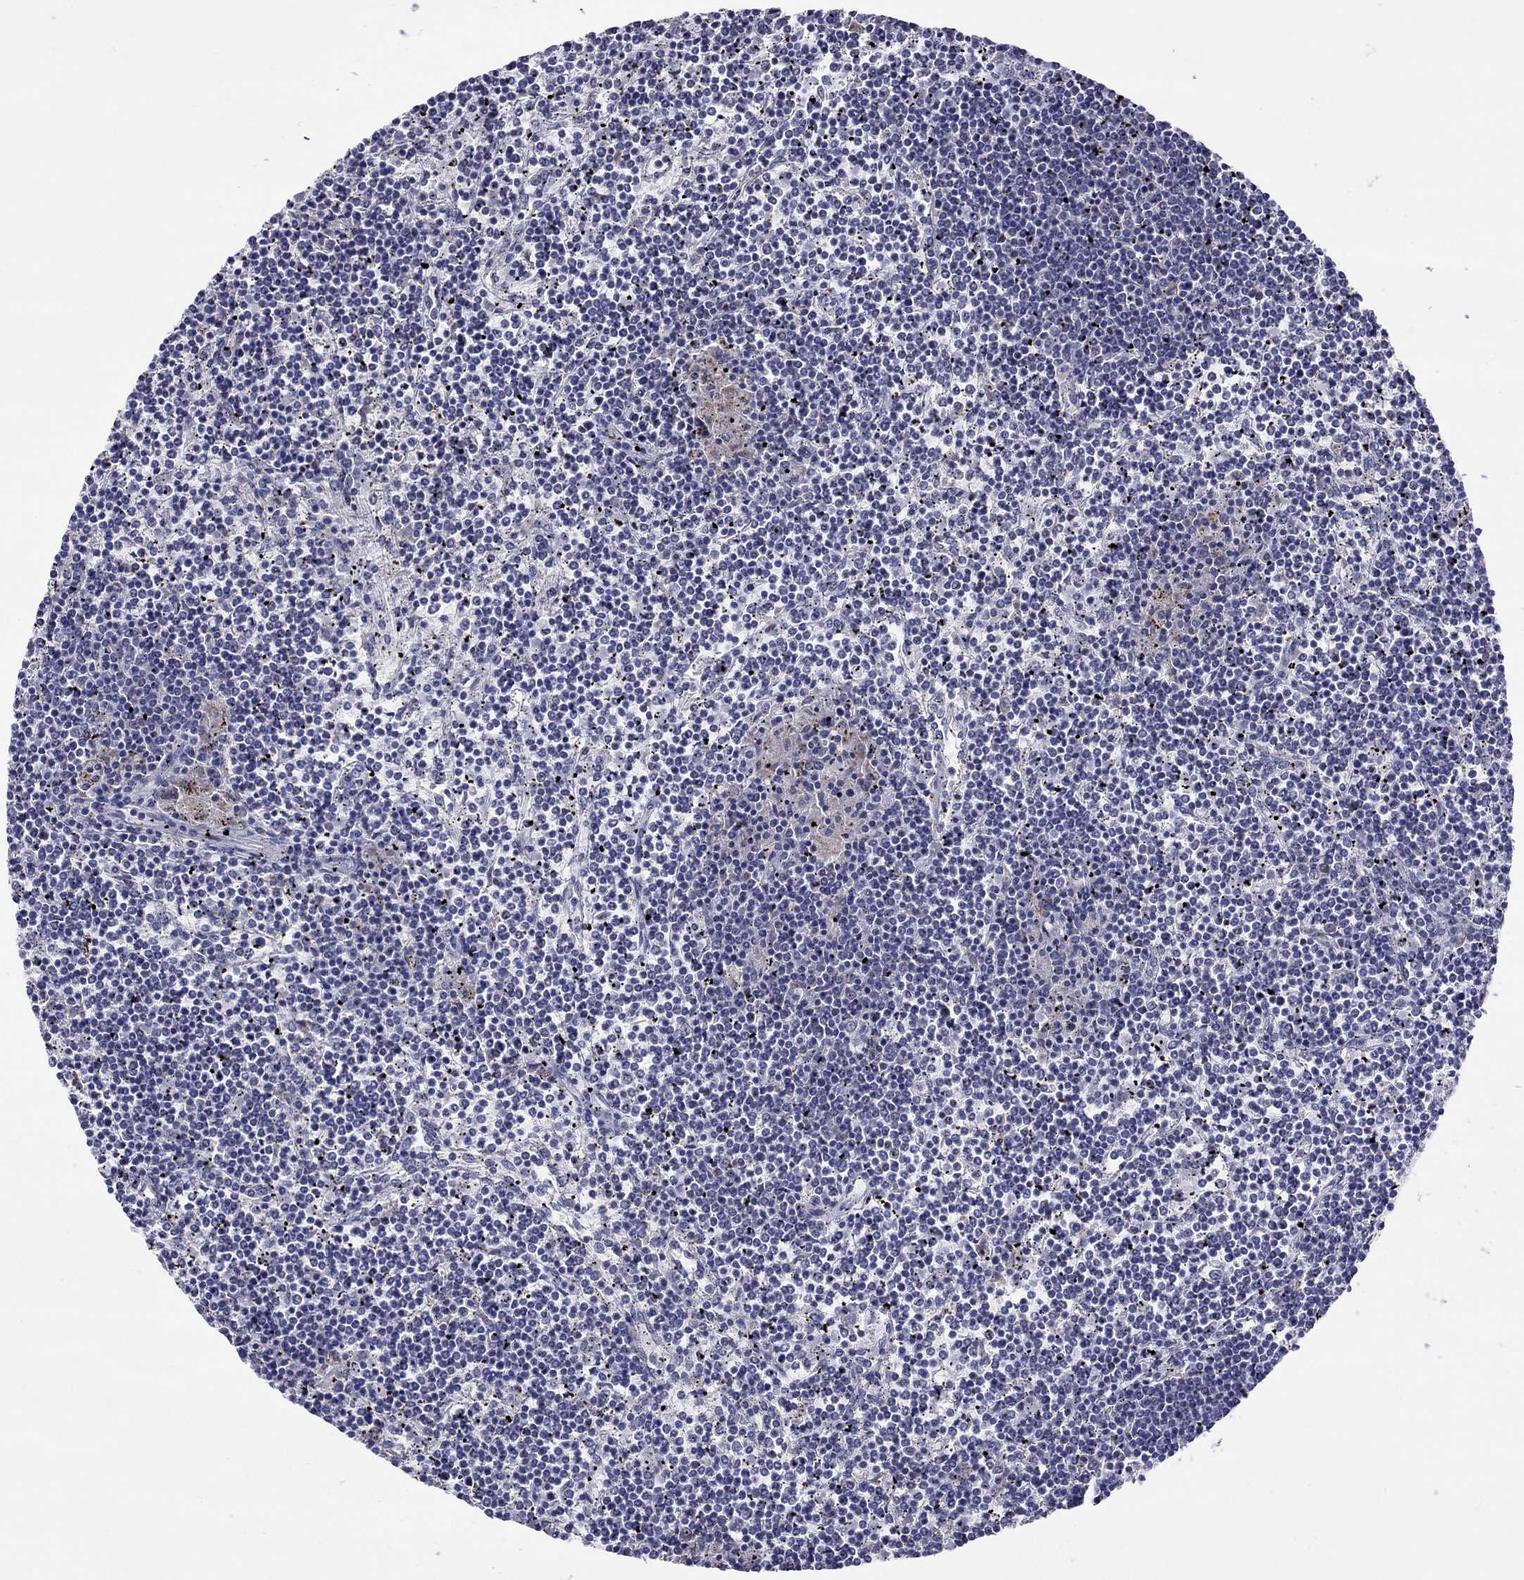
{"staining": {"intensity": "negative", "quantity": "none", "location": "none"}, "tissue": "lymphoma", "cell_type": "Tumor cells", "image_type": "cancer", "snomed": [{"axis": "morphology", "description": "Malignant lymphoma, non-Hodgkin's type, Low grade"}, {"axis": "topography", "description": "Spleen"}], "caption": "Protein analysis of low-grade malignant lymphoma, non-Hodgkin's type displays no significant staining in tumor cells. The staining was performed using DAB (3,3'-diaminobenzidine) to visualize the protein expression in brown, while the nuclei were stained in blue with hematoxylin (Magnification: 20x).", "gene": "COL9A1", "patient": {"sex": "female", "age": 19}}